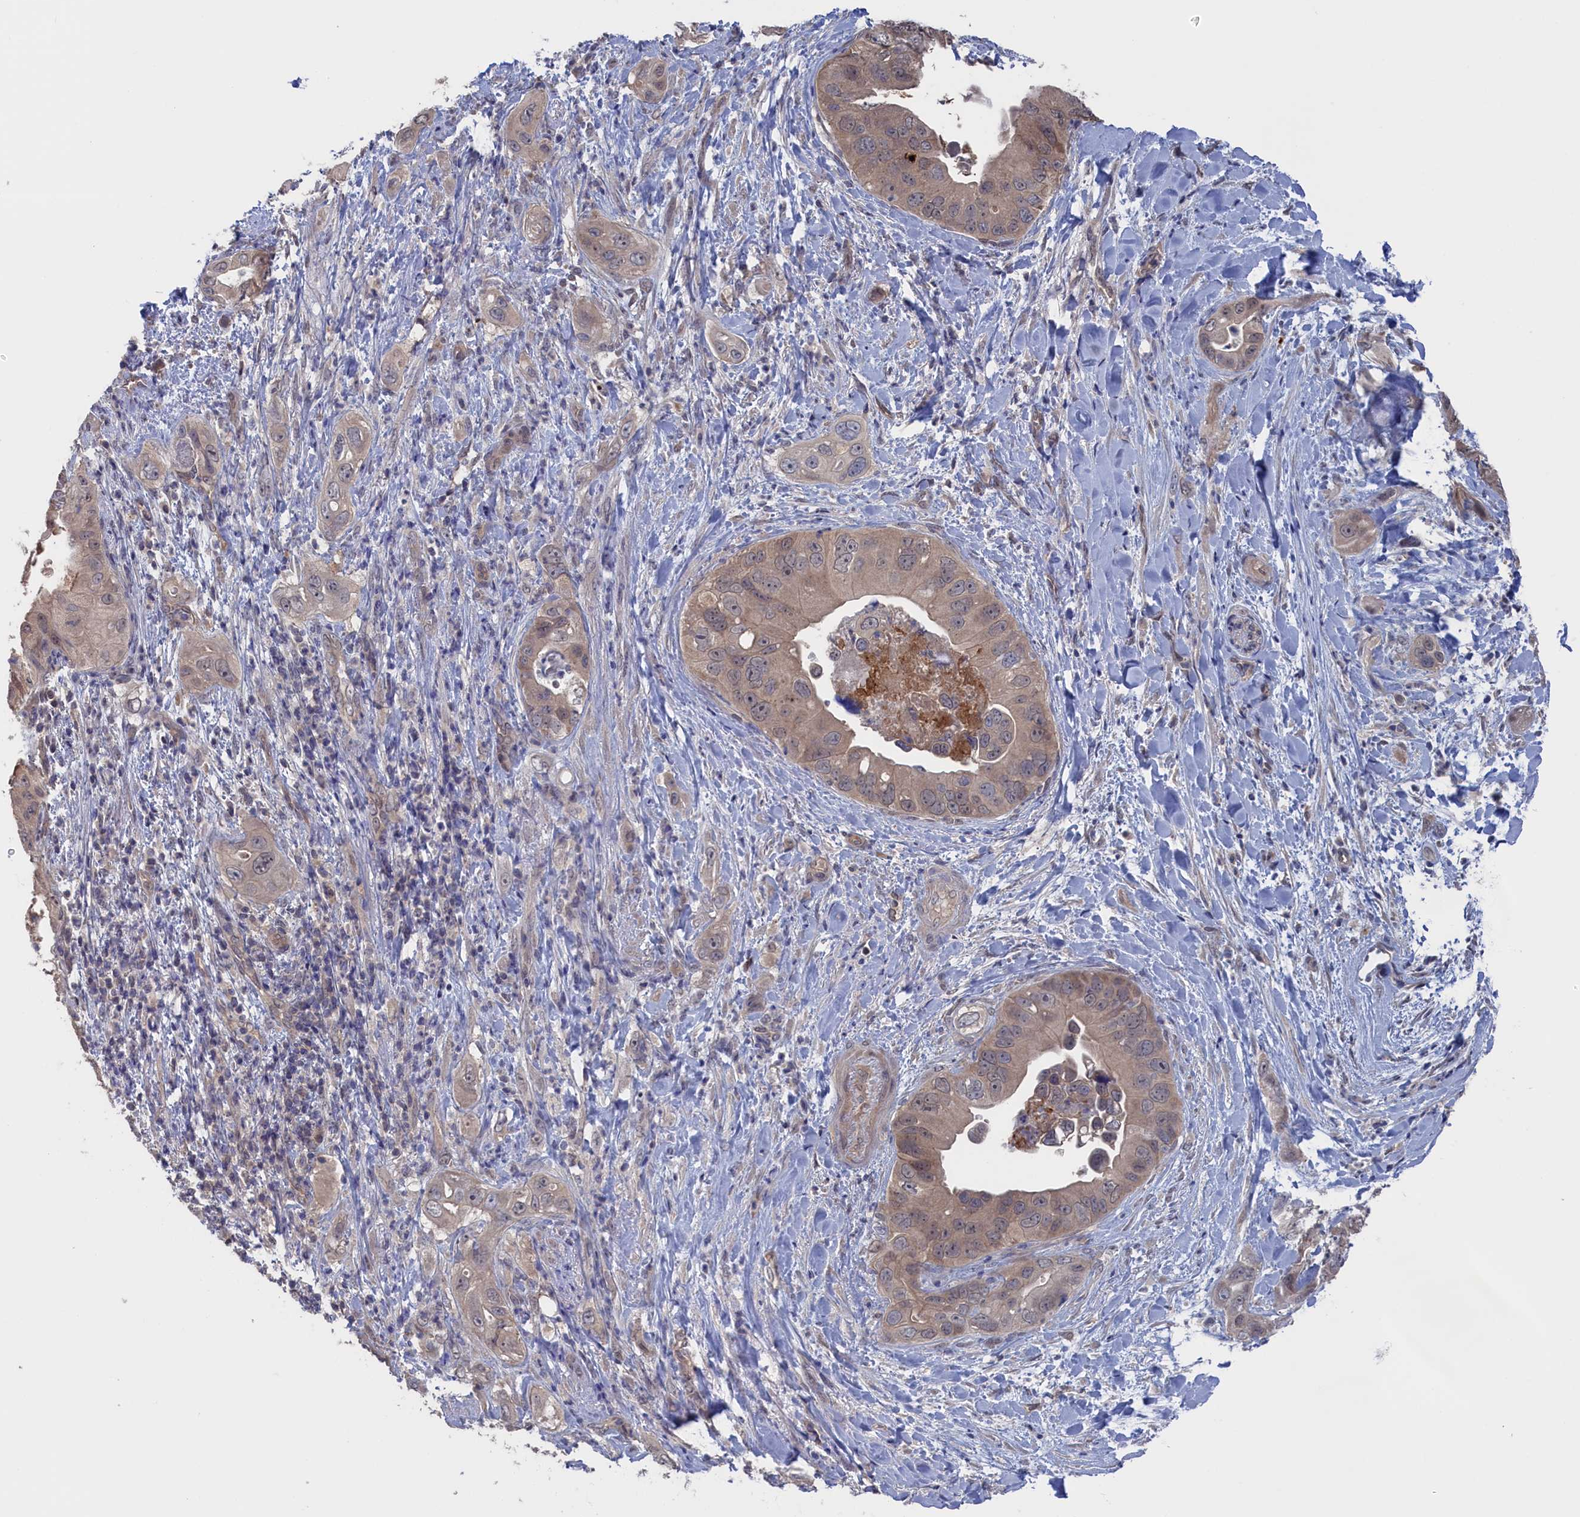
{"staining": {"intensity": "weak", "quantity": "25%-75%", "location": "cytoplasmic/membranous,nuclear"}, "tissue": "pancreatic cancer", "cell_type": "Tumor cells", "image_type": "cancer", "snomed": [{"axis": "morphology", "description": "Adenocarcinoma, NOS"}, {"axis": "topography", "description": "Pancreas"}], "caption": "Human pancreatic cancer stained for a protein (brown) shows weak cytoplasmic/membranous and nuclear positive staining in about 25%-75% of tumor cells.", "gene": "NUTF2", "patient": {"sex": "female", "age": 78}}